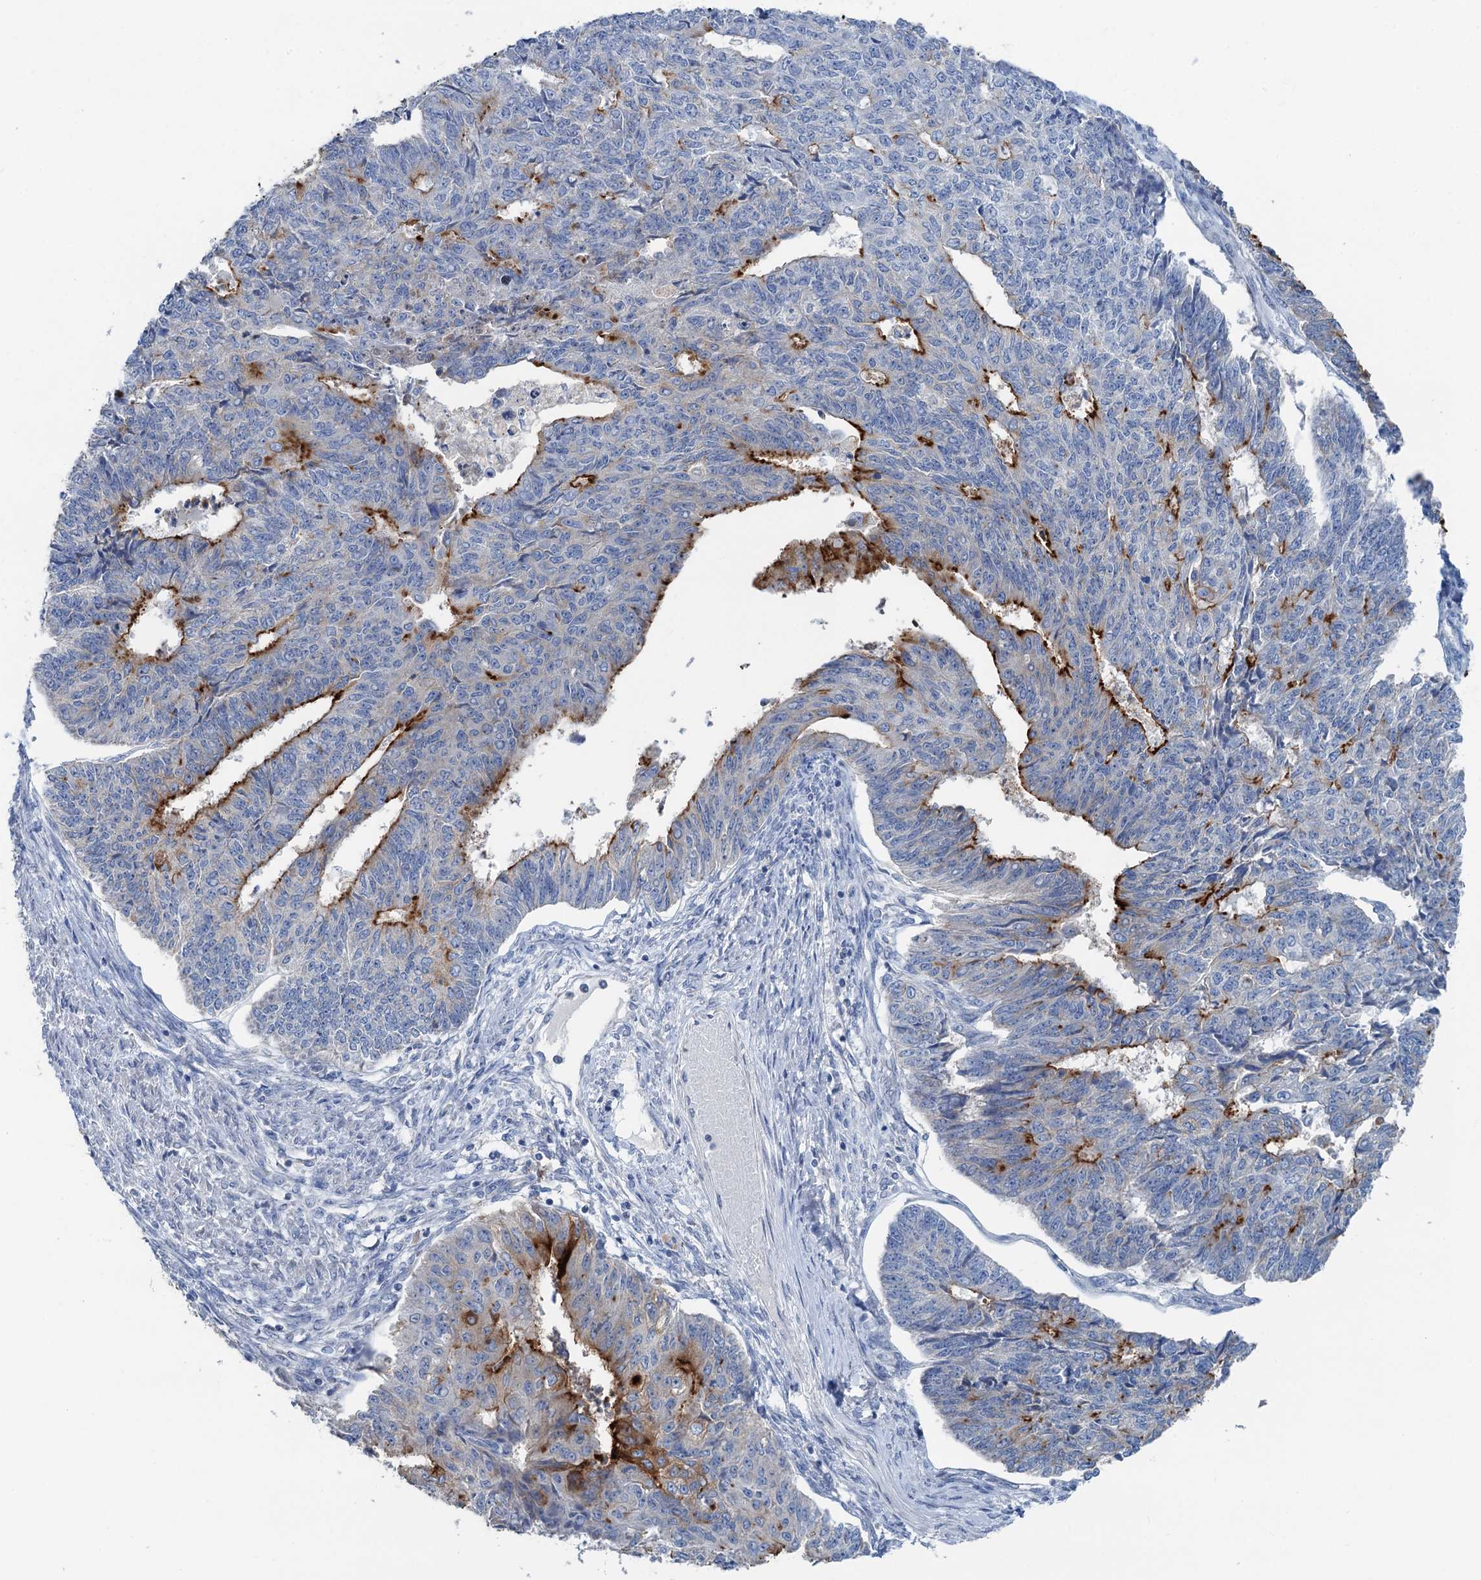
{"staining": {"intensity": "strong", "quantity": "<25%", "location": "cytoplasmic/membranous"}, "tissue": "endometrial cancer", "cell_type": "Tumor cells", "image_type": "cancer", "snomed": [{"axis": "morphology", "description": "Adenocarcinoma, NOS"}, {"axis": "topography", "description": "Endometrium"}], "caption": "This photomicrograph demonstrates immunohistochemistry (IHC) staining of human endometrial adenocarcinoma, with medium strong cytoplasmic/membranous staining in approximately <25% of tumor cells.", "gene": "PLLP", "patient": {"sex": "female", "age": 32}}